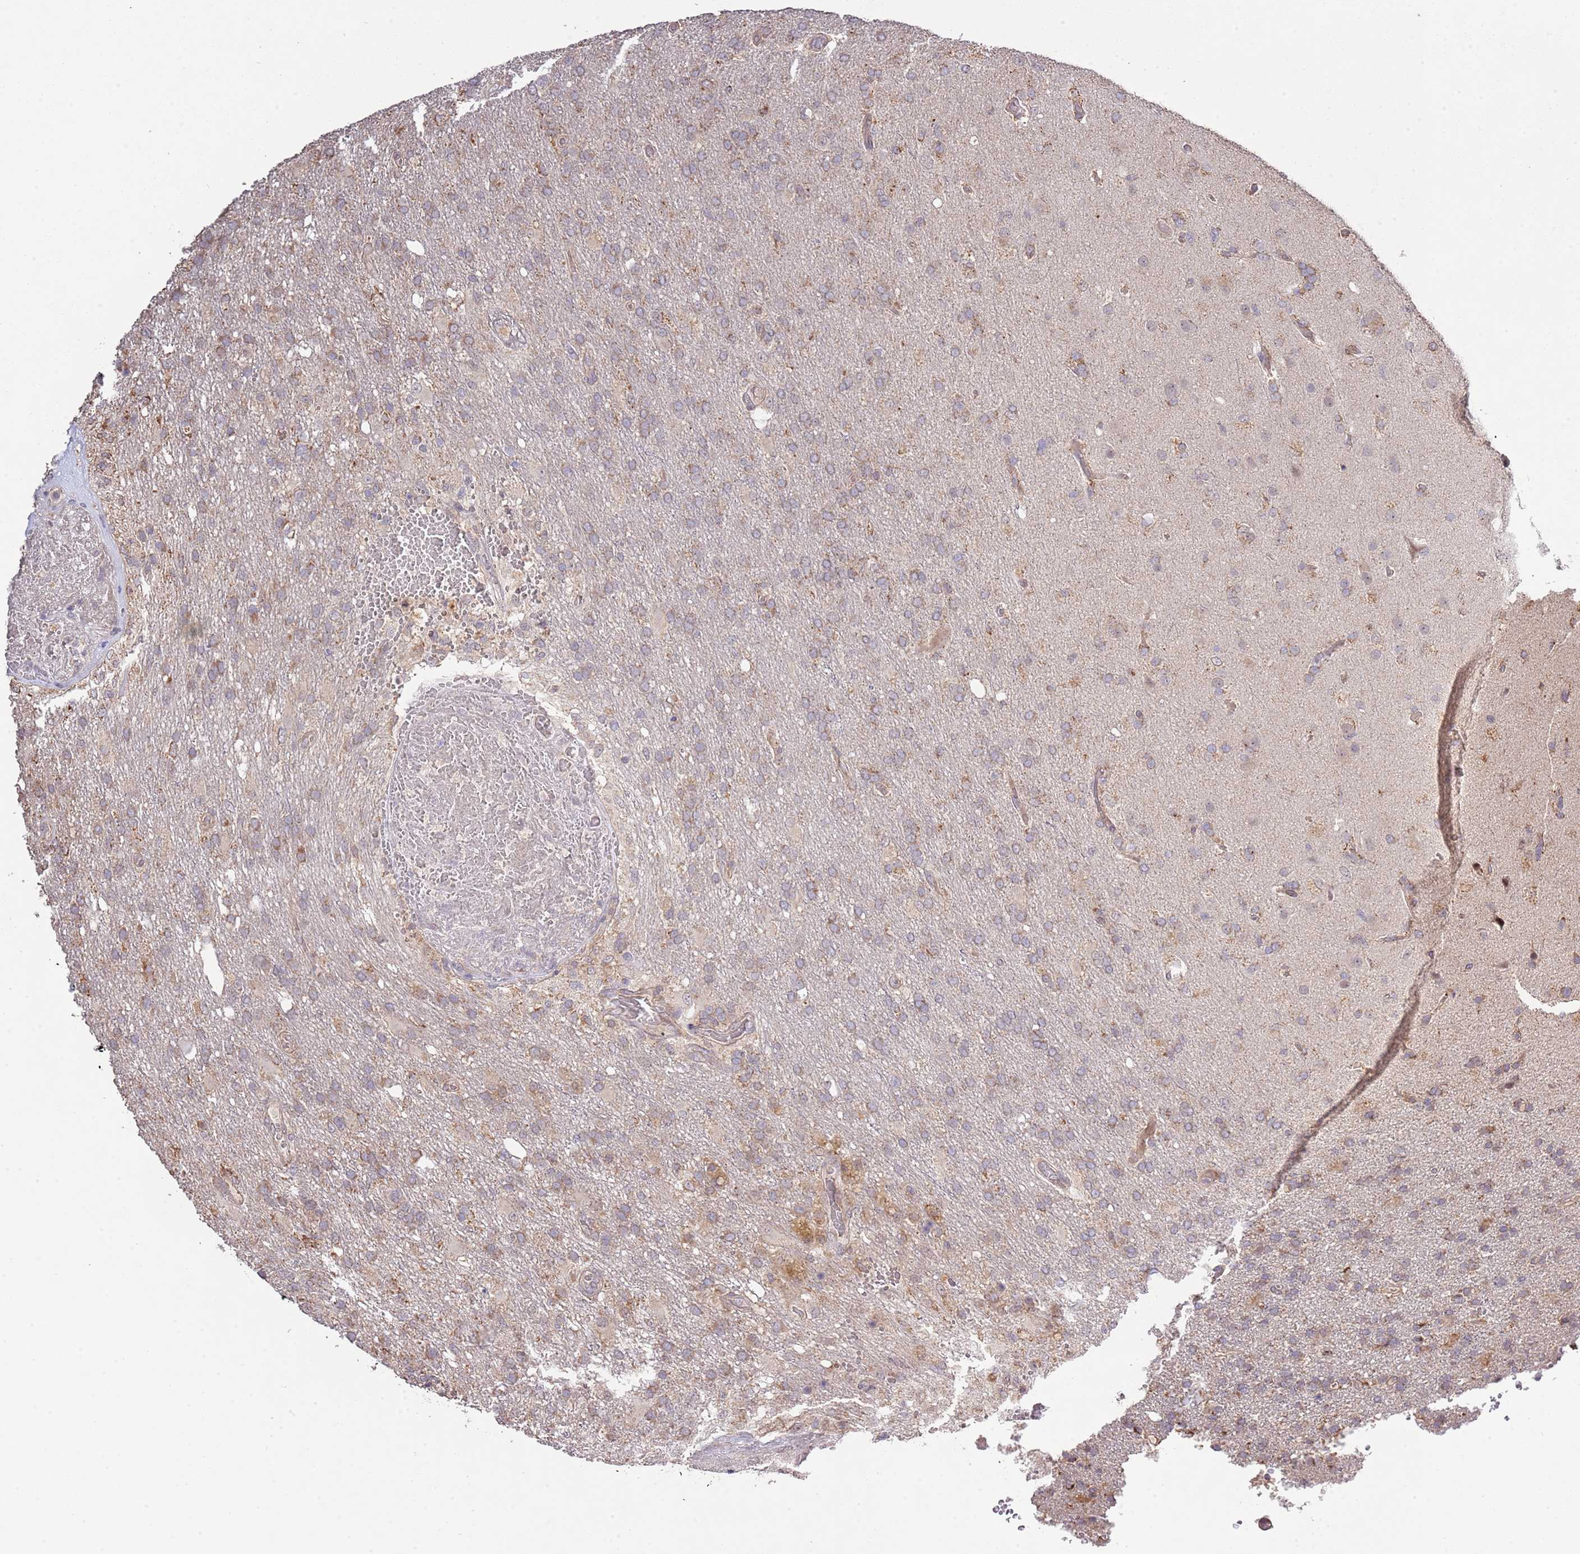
{"staining": {"intensity": "weak", "quantity": ">75%", "location": "cytoplasmic/membranous"}, "tissue": "glioma", "cell_type": "Tumor cells", "image_type": "cancer", "snomed": [{"axis": "morphology", "description": "Glioma, malignant, High grade"}, {"axis": "topography", "description": "Brain"}], "caption": "This photomicrograph demonstrates immunohistochemistry staining of malignant high-grade glioma, with low weak cytoplasmic/membranous positivity in about >75% of tumor cells.", "gene": "IVD", "patient": {"sex": "female", "age": 74}}